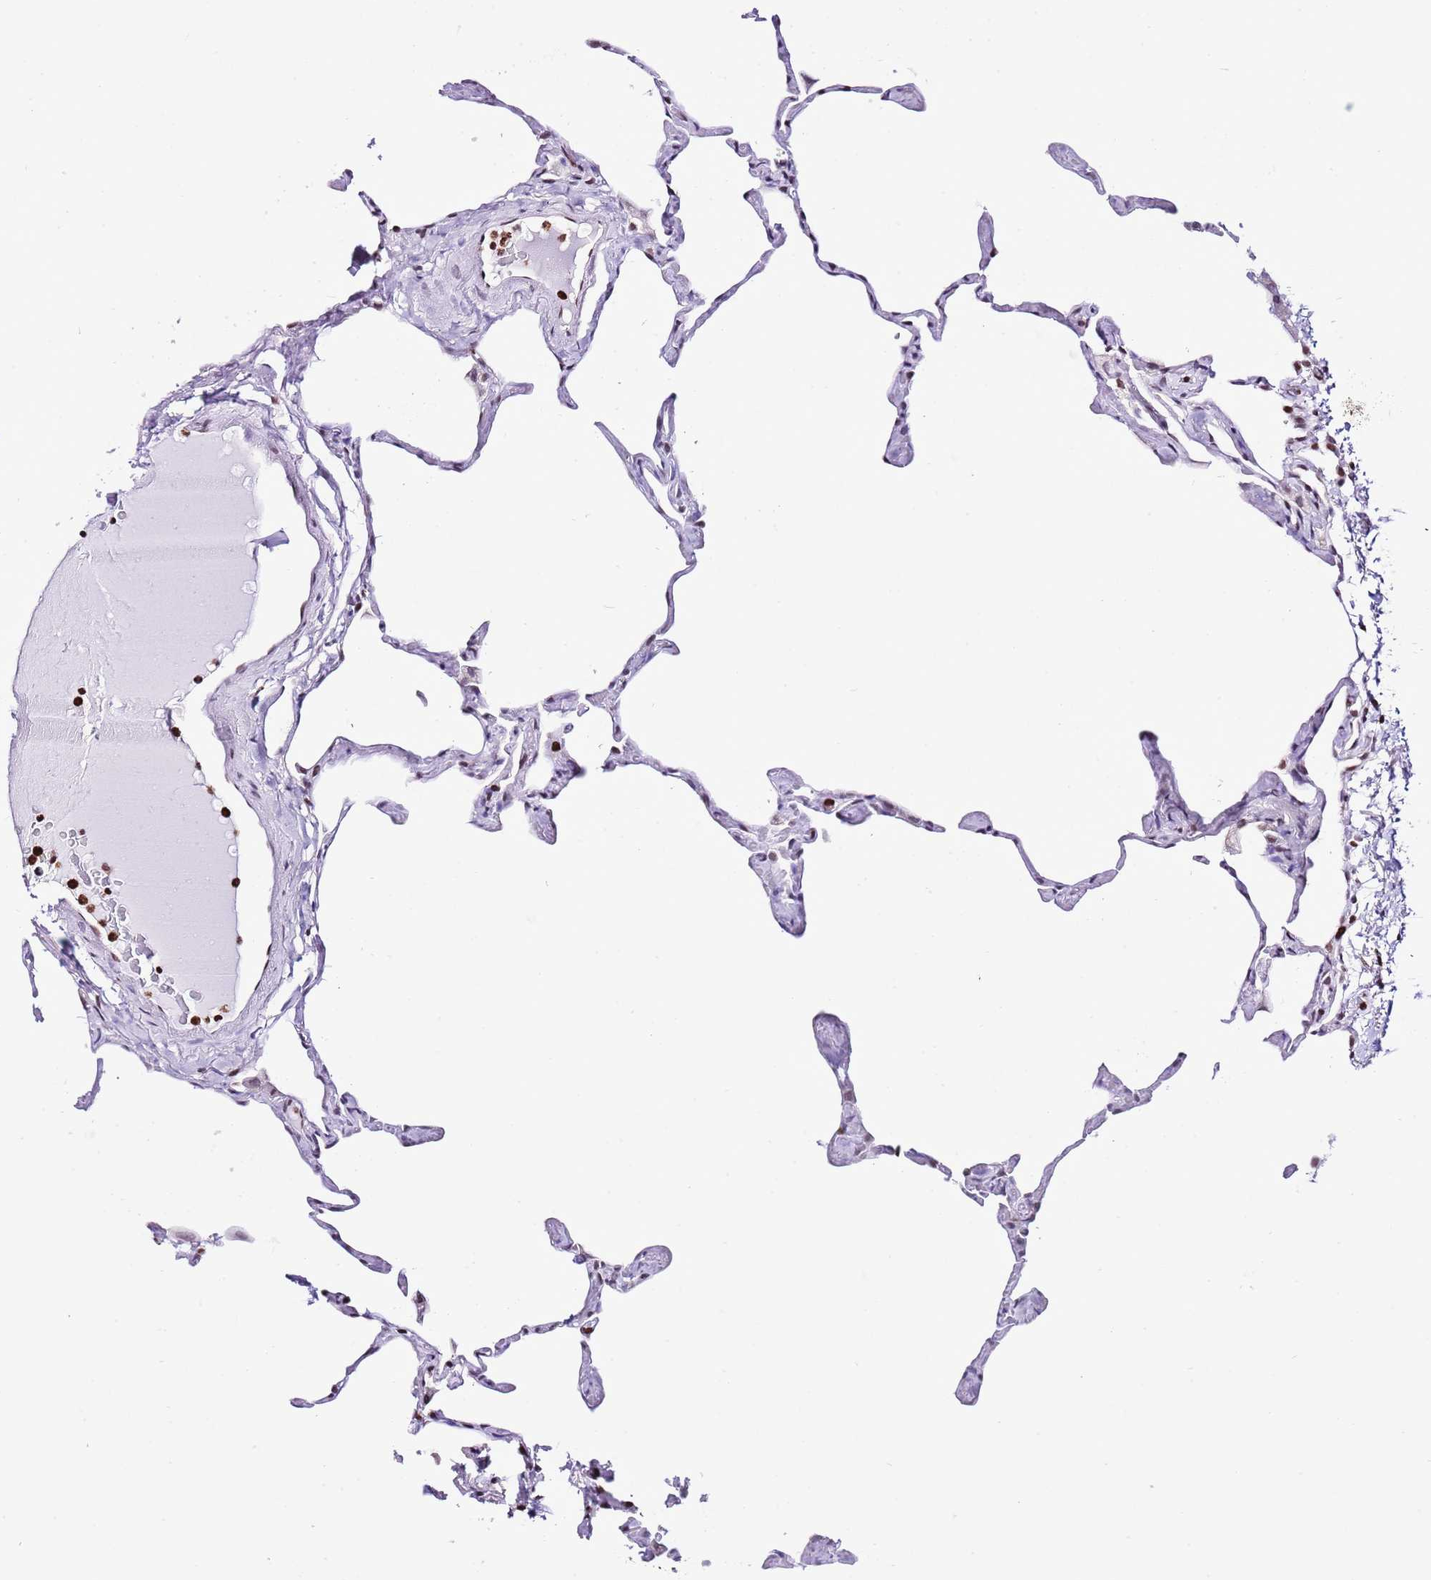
{"staining": {"intensity": "moderate", "quantity": "25%-75%", "location": "nuclear"}, "tissue": "lung", "cell_type": "Alveolar cells", "image_type": "normal", "snomed": [{"axis": "morphology", "description": "Normal tissue, NOS"}, {"axis": "topography", "description": "Lung"}], "caption": "An image of lung stained for a protein exhibits moderate nuclear brown staining in alveolar cells. The staining was performed using DAB to visualize the protein expression in brown, while the nuclei were stained in blue with hematoxylin (Magnification: 20x).", "gene": "PRR15", "patient": {"sex": "male", "age": 65}}